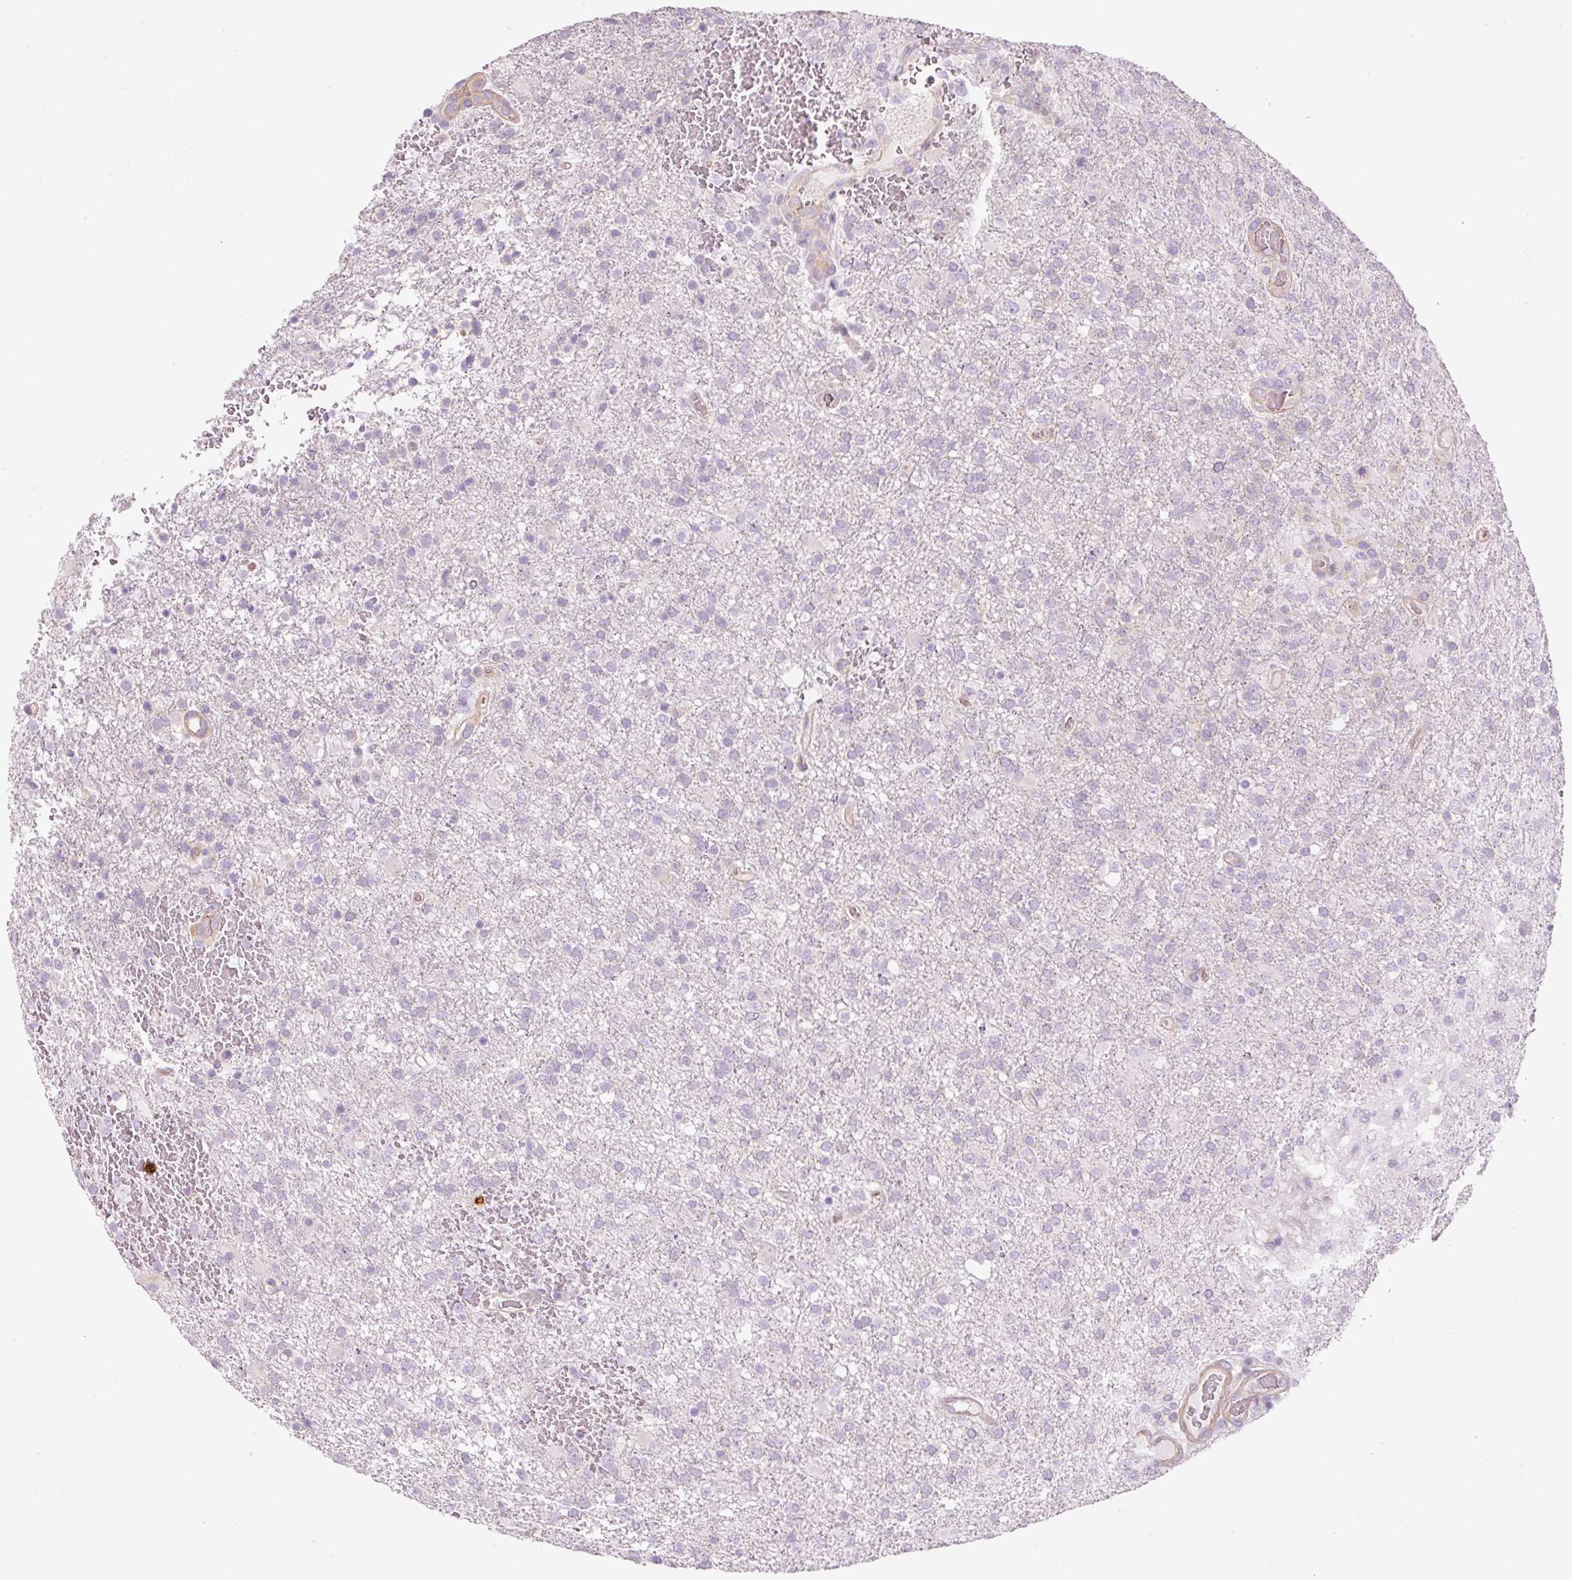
{"staining": {"intensity": "negative", "quantity": "none", "location": "none"}, "tissue": "glioma", "cell_type": "Tumor cells", "image_type": "cancer", "snomed": [{"axis": "morphology", "description": "Glioma, malignant, High grade"}, {"axis": "topography", "description": "Brain"}], "caption": "An IHC histopathology image of glioma is shown. There is no staining in tumor cells of glioma. (DAB immunohistochemistry, high magnification).", "gene": "MAP3K3", "patient": {"sex": "female", "age": 74}}